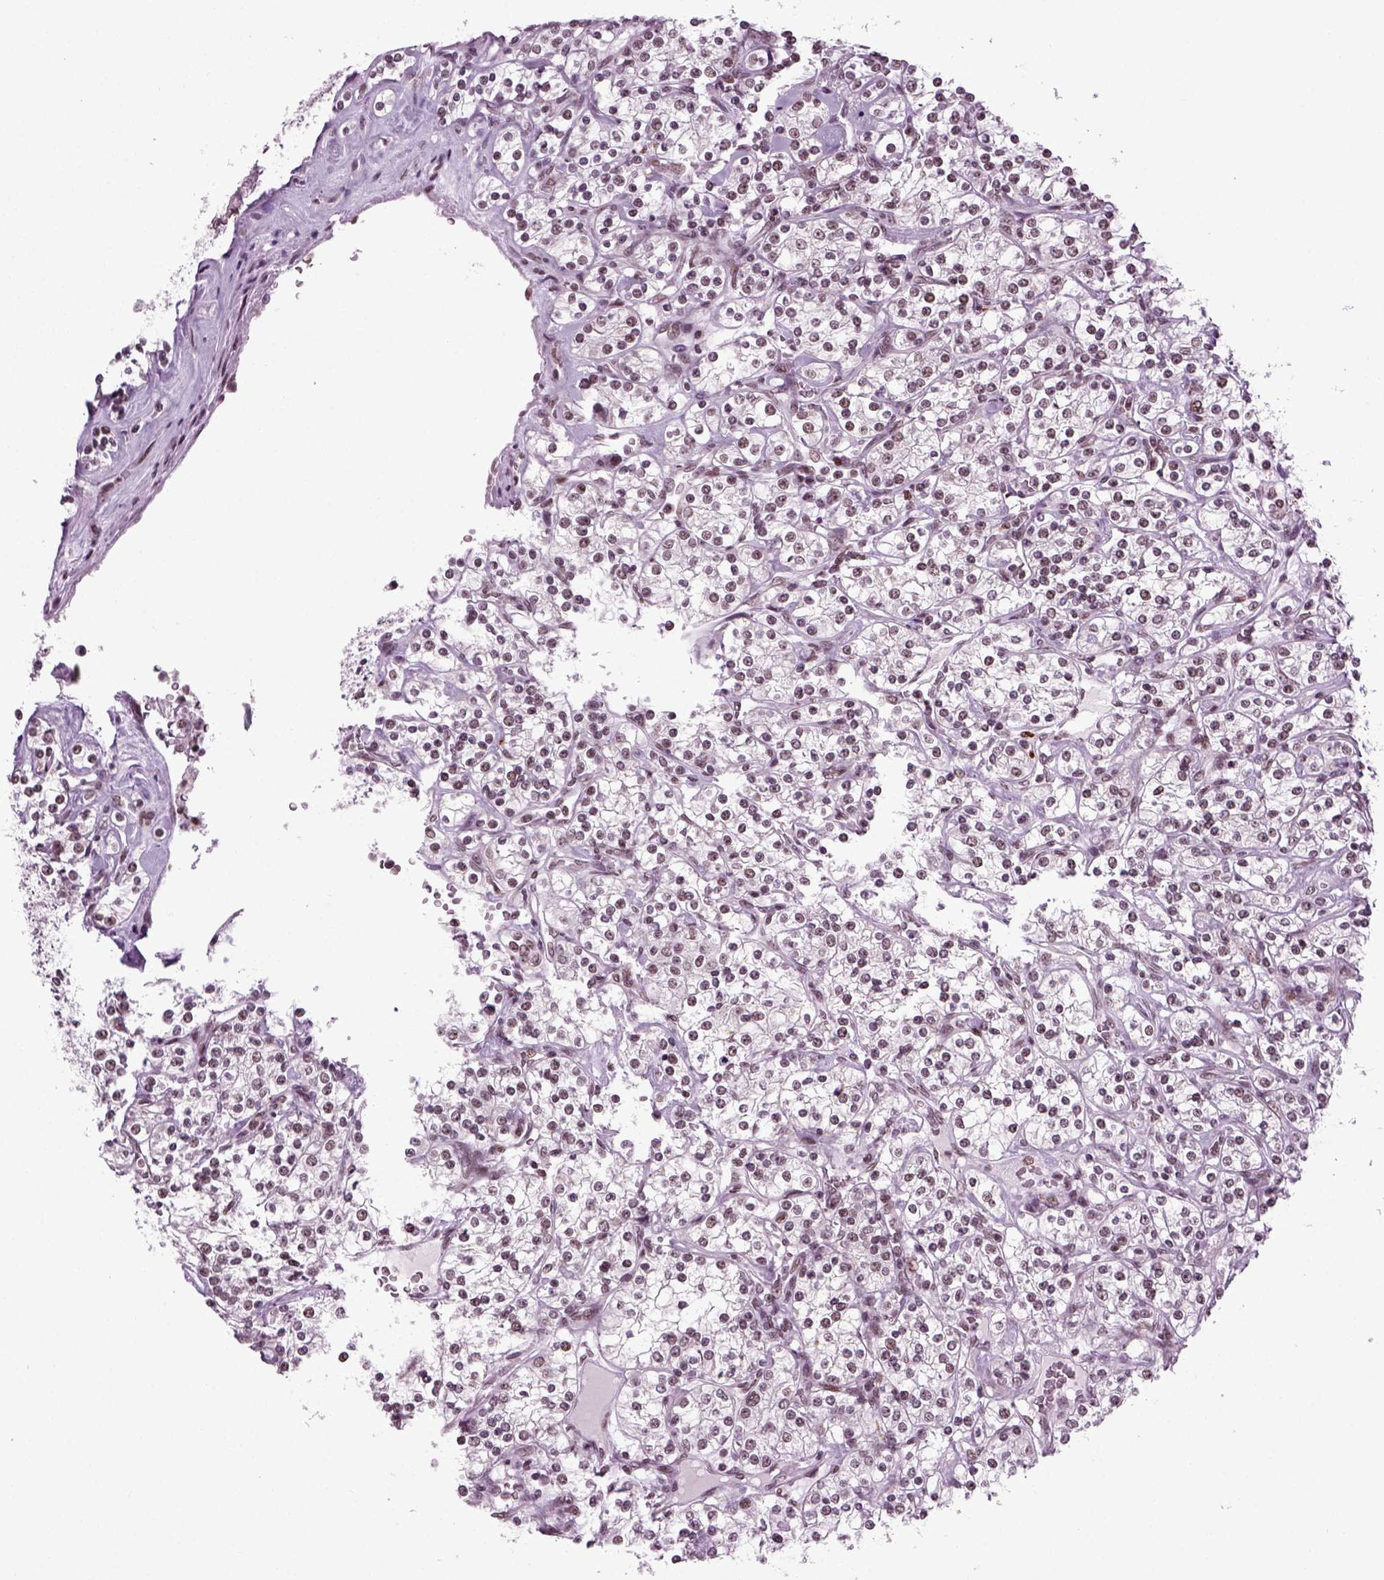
{"staining": {"intensity": "weak", "quantity": "<25%", "location": "nuclear"}, "tissue": "renal cancer", "cell_type": "Tumor cells", "image_type": "cancer", "snomed": [{"axis": "morphology", "description": "Adenocarcinoma, NOS"}, {"axis": "topography", "description": "Kidney"}], "caption": "Immunohistochemistry photomicrograph of neoplastic tissue: human renal cancer stained with DAB (3,3'-diaminobenzidine) exhibits no significant protein staining in tumor cells.", "gene": "RCOR3", "patient": {"sex": "male", "age": 77}}